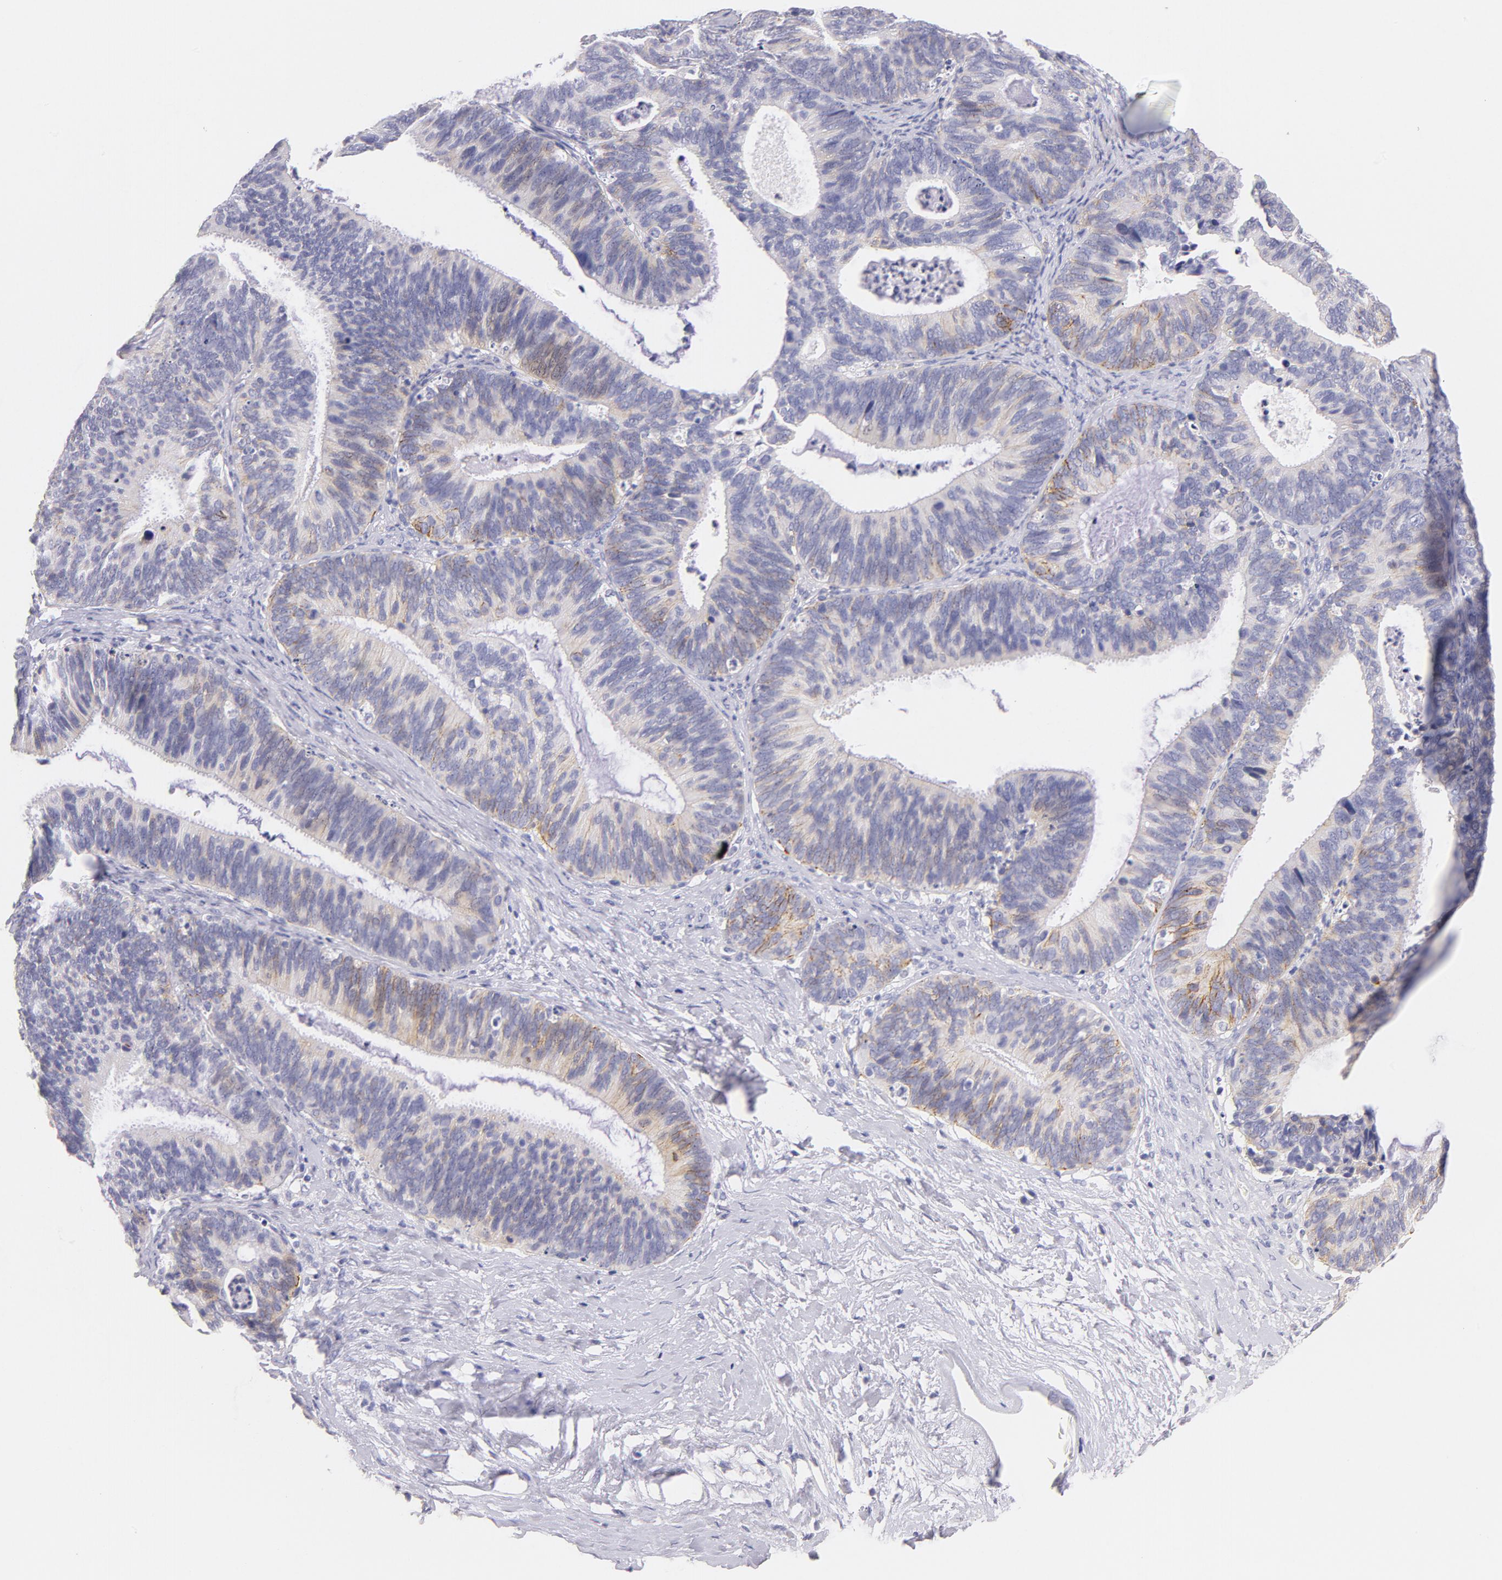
{"staining": {"intensity": "weak", "quantity": "25%-75%", "location": "cytoplasmic/membranous"}, "tissue": "ovarian cancer", "cell_type": "Tumor cells", "image_type": "cancer", "snomed": [{"axis": "morphology", "description": "Carcinoma, endometroid"}, {"axis": "topography", "description": "Ovary"}], "caption": "IHC micrograph of human ovarian cancer stained for a protein (brown), which exhibits low levels of weak cytoplasmic/membranous staining in approximately 25%-75% of tumor cells.", "gene": "CD44", "patient": {"sex": "female", "age": 52}}